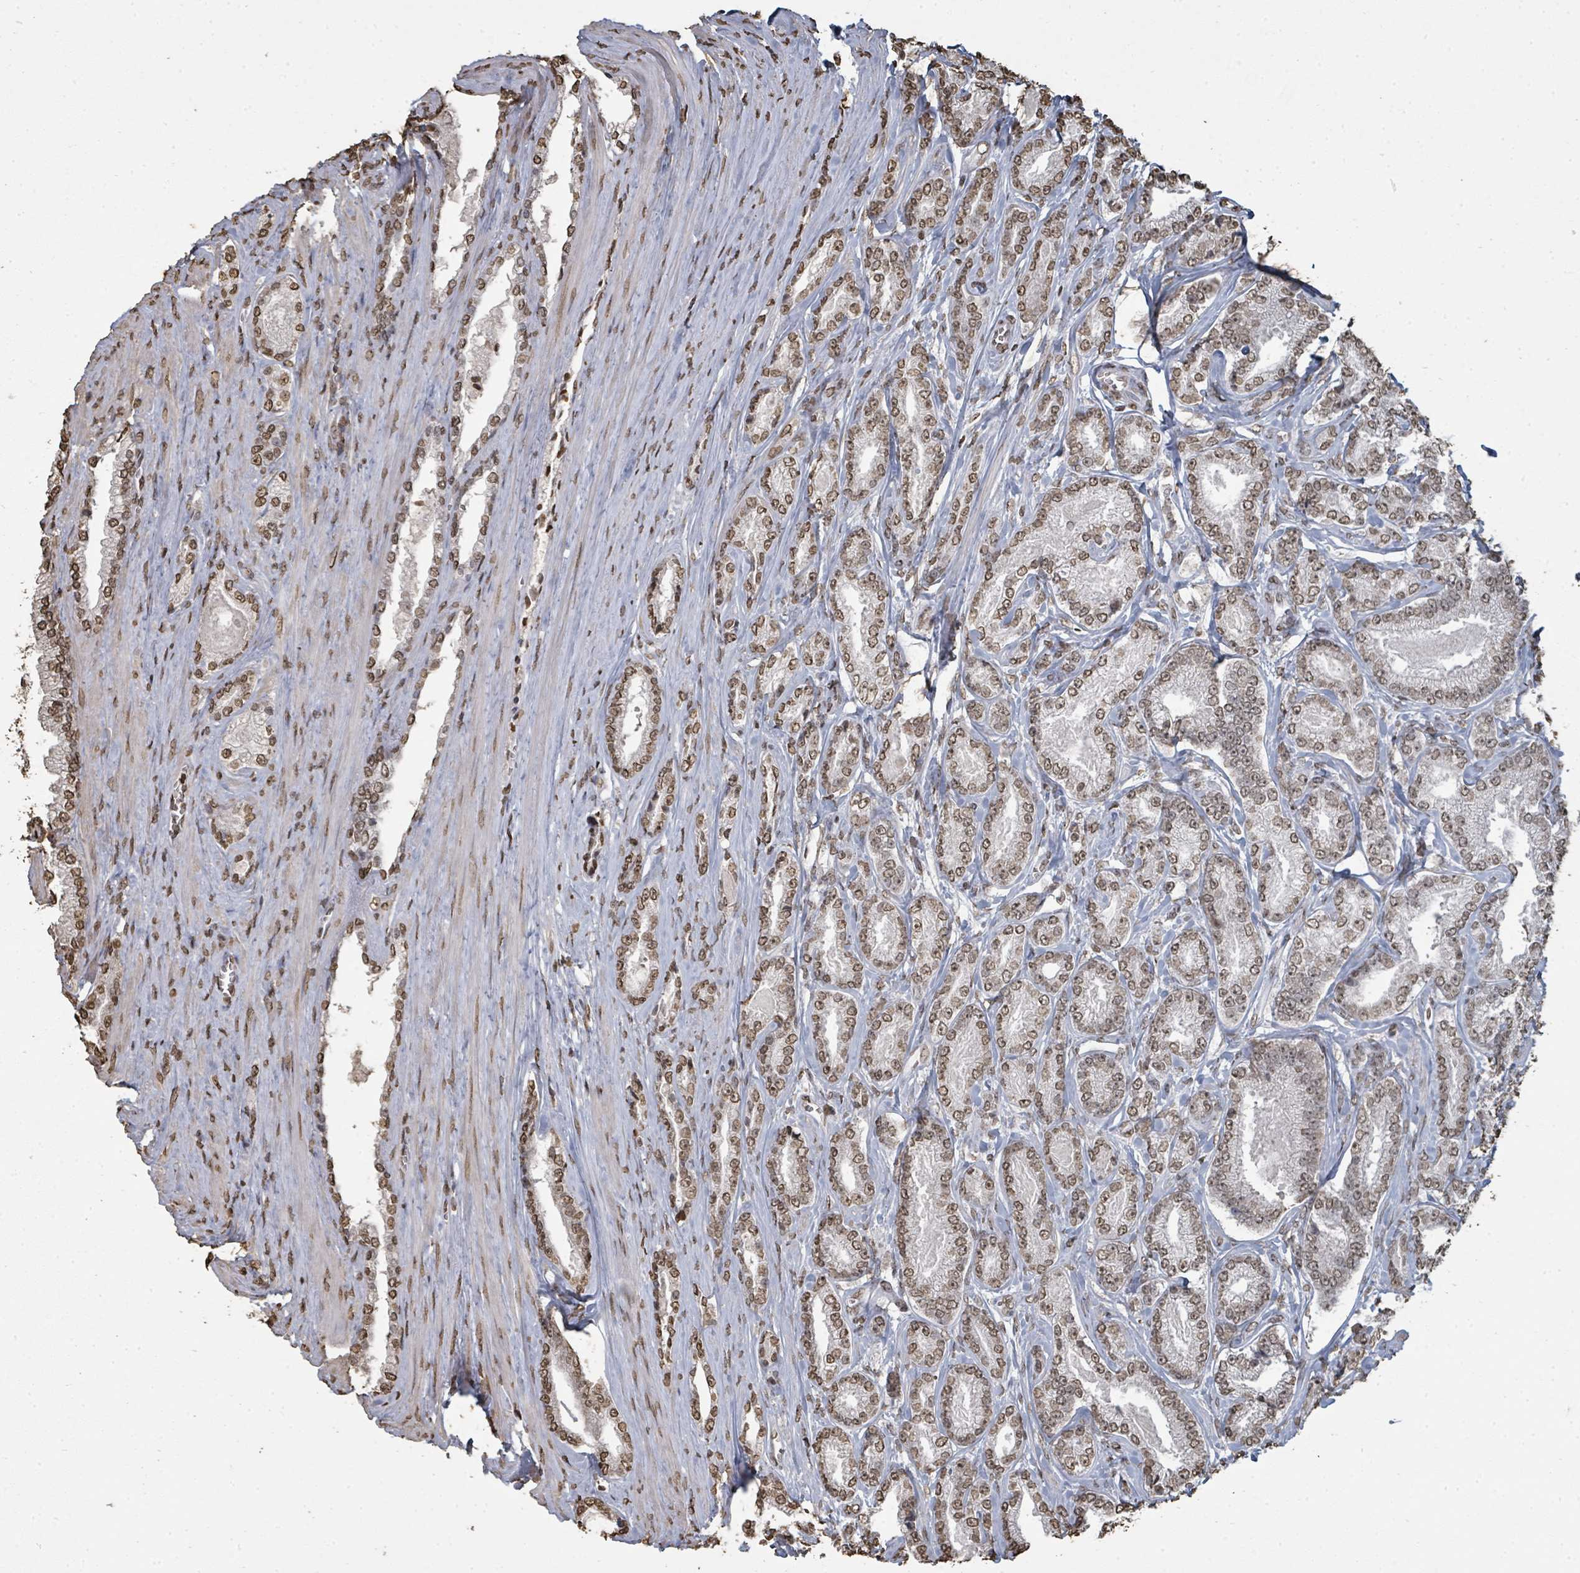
{"staining": {"intensity": "moderate", "quantity": ">75%", "location": "nuclear"}, "tissue": "prostate cancer", "cell_type": "Tumor cells", "image_type": "cancer", "snomed": [{"axis": "morphology", "description": "Adenocarcinoma, NOS"}, {"axis": "topography", "description": "Prostate and seminal vesicle, NOS"}], "caption": "About >75% of tumor cells in prostate cancer (adenocarcinoma) reveal moderate nuclear protein expression as visualized by brown immunohistochemical staining.", "gene": "MRPS12", "patient": {"sex": "male", "age": 76}}